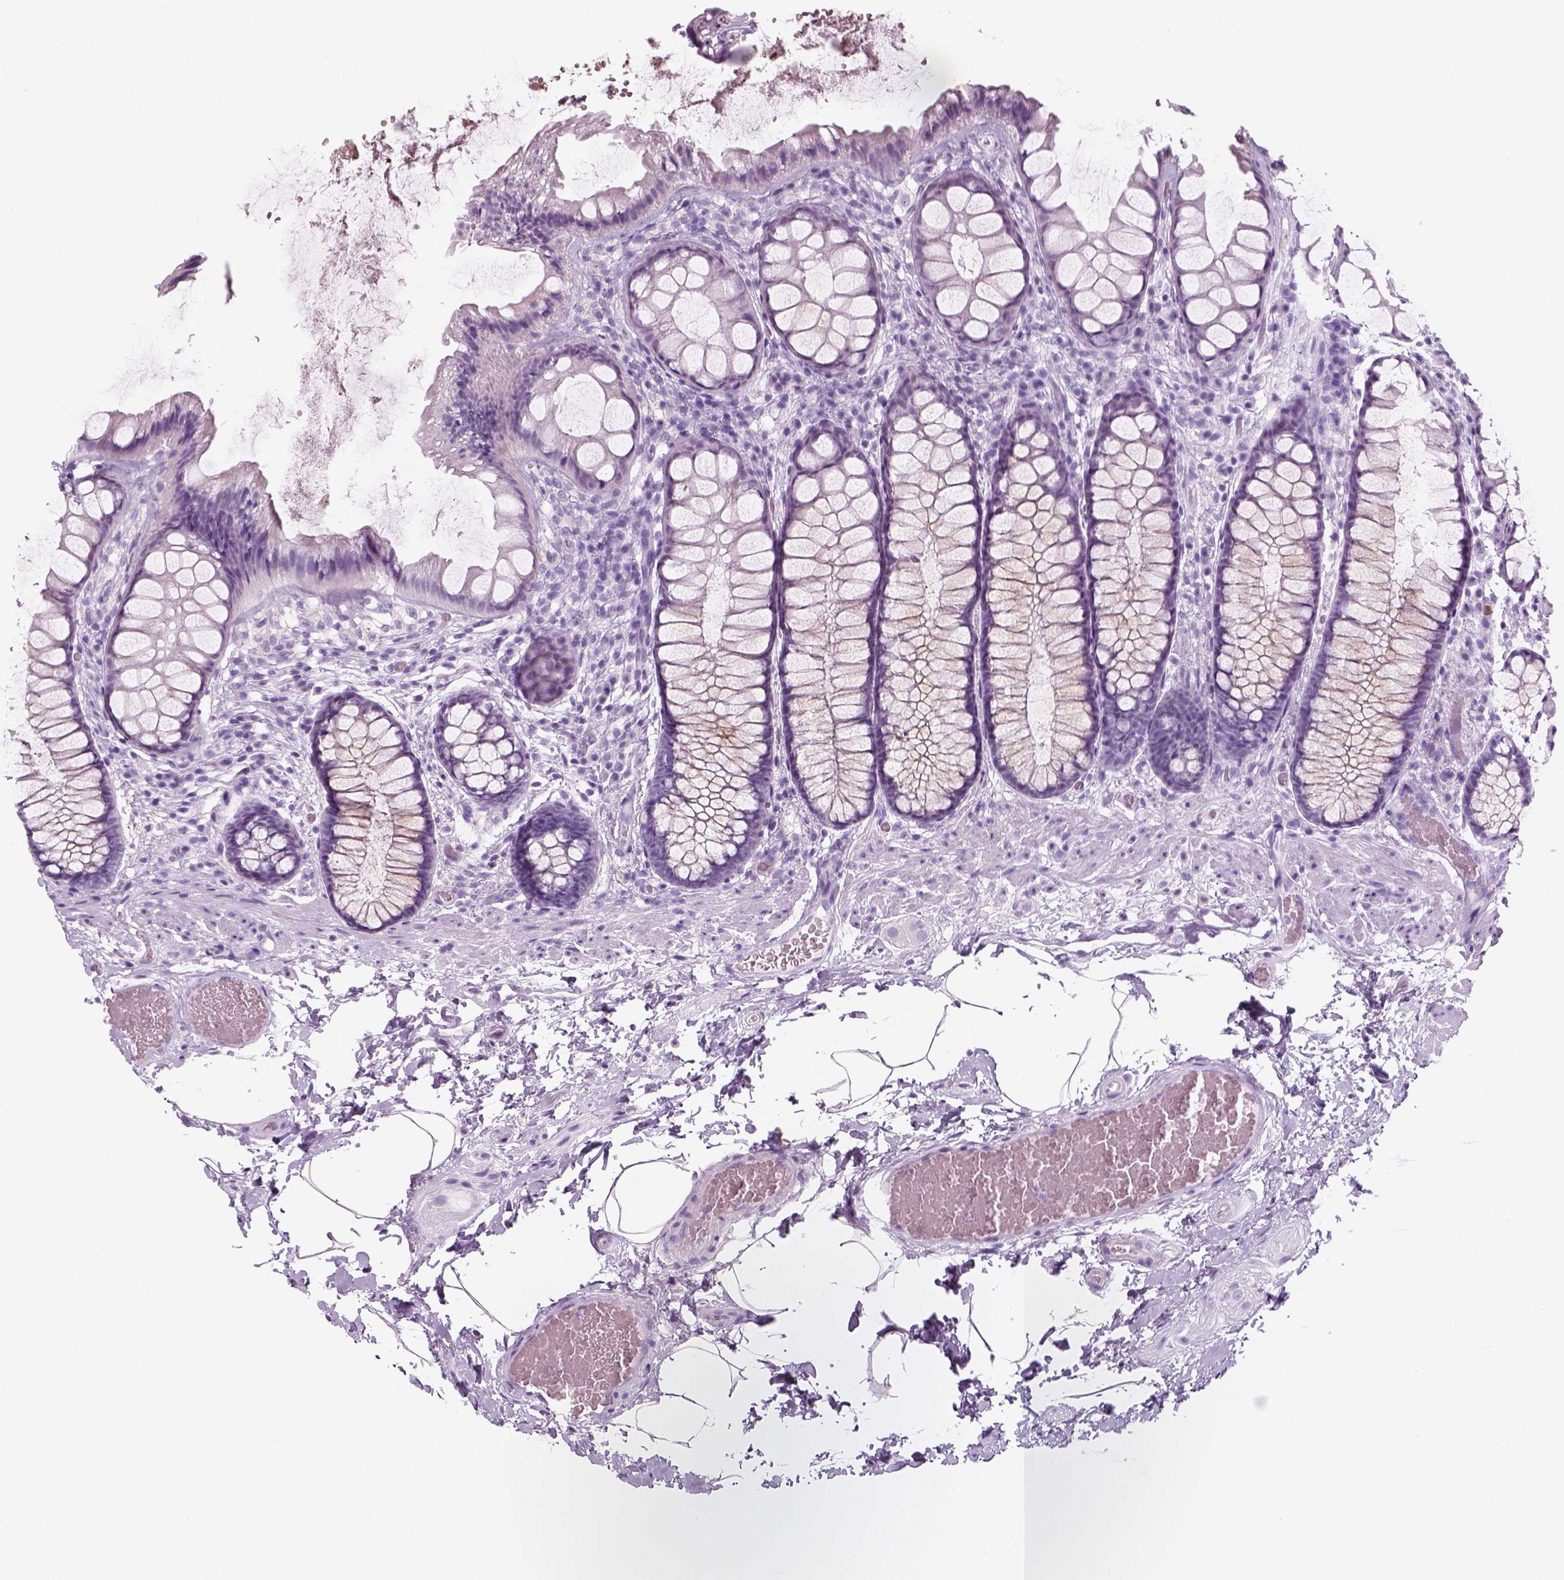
{"staining": {"intensity": "negative", "quantity": "none", "location": "none"}, "tissue": "rectum", "cell_type": "Glandular cells", "image_type": "normal", "snomed": [{"axis": "morphology", "description": "Normal tissue, NOS"}, {"axis": "topography", "description": "Rectum"}], "caption": "Immunohistochemical staining of unremarkable rectum reveals no significant staining in glandular cells.", "gene": "KRTAP11", "patient": {"sex": "female", "age": 62}}